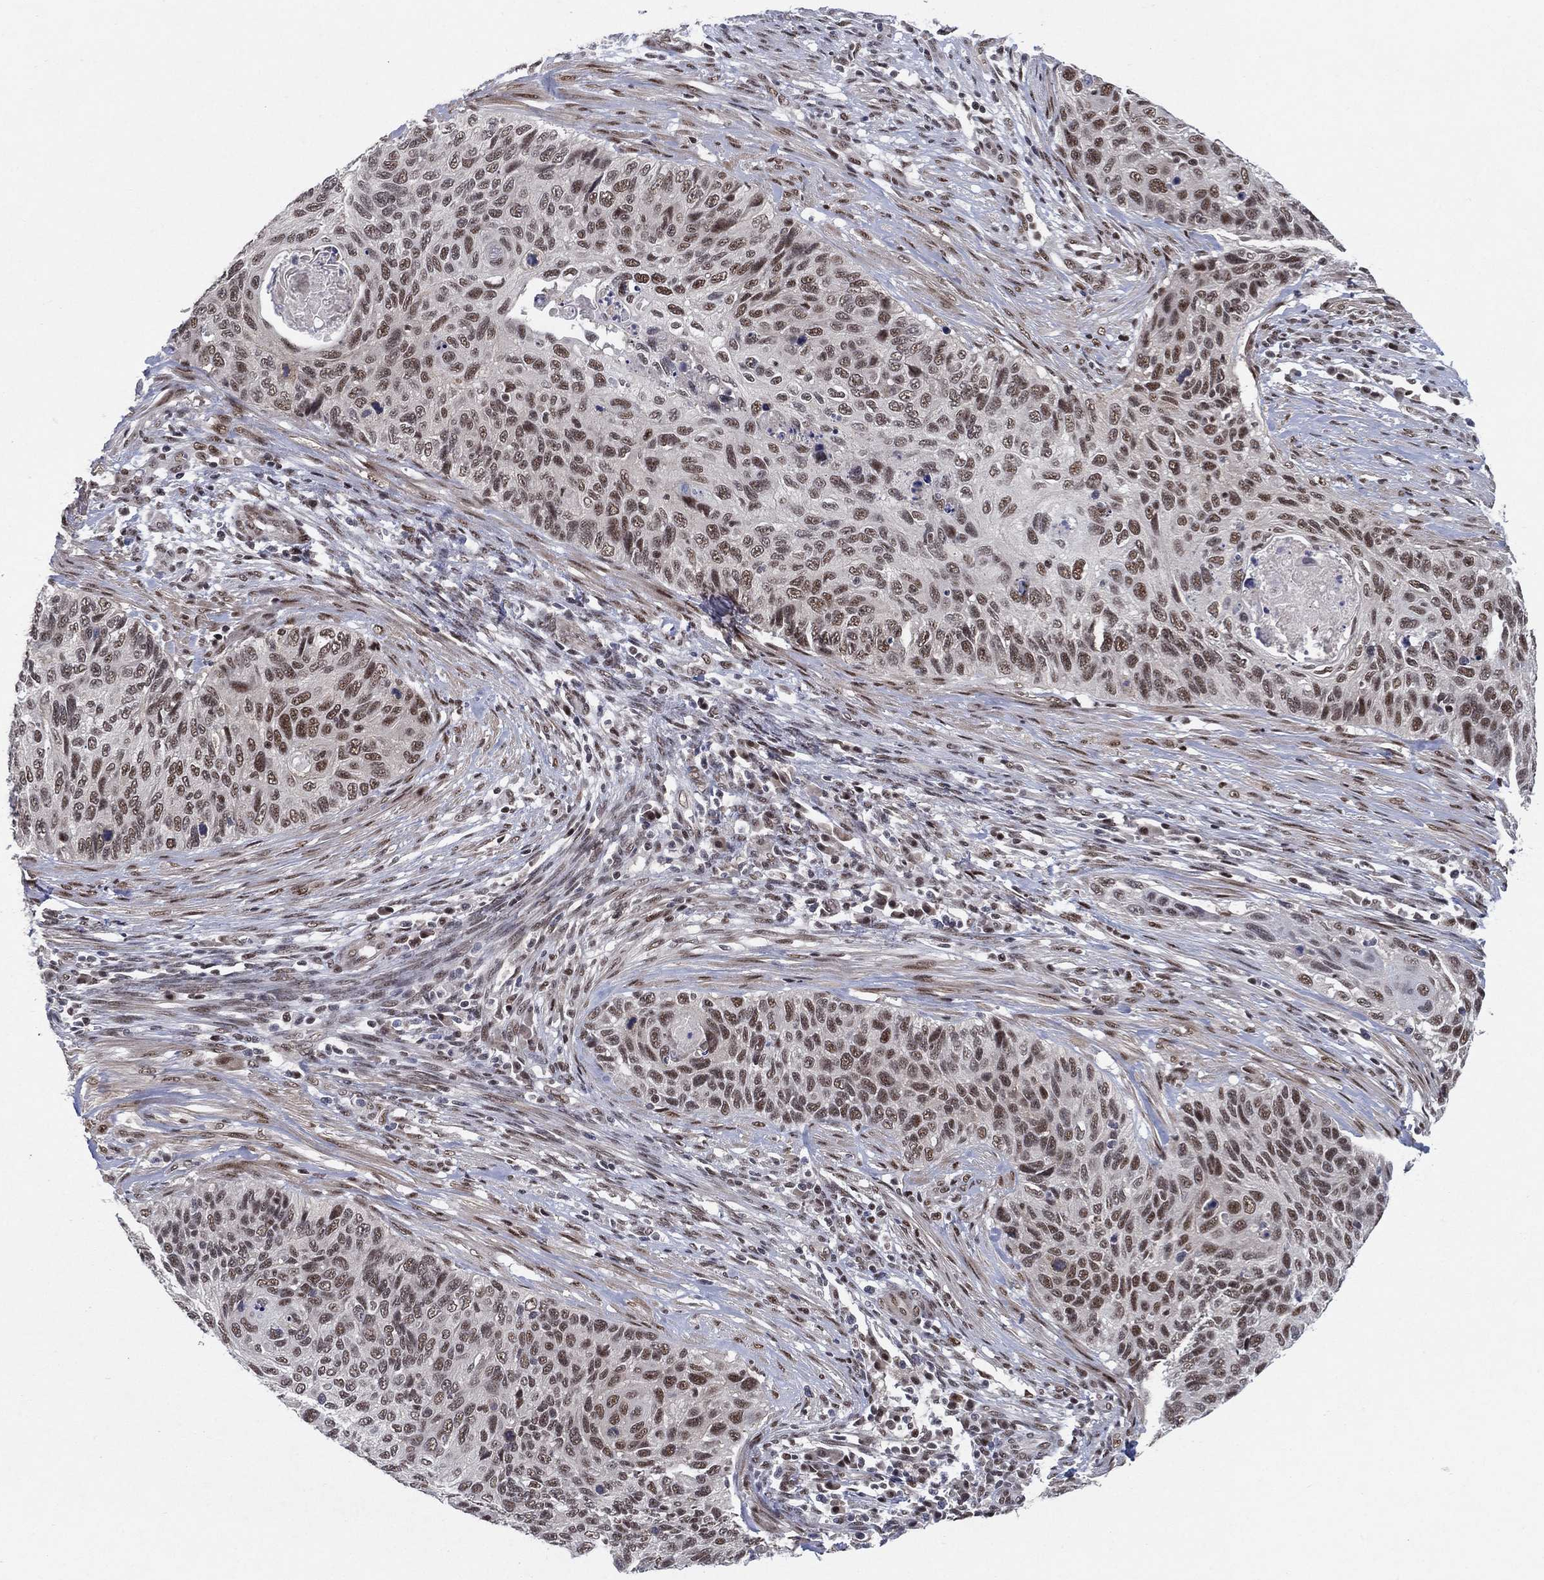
{"staining": {"intensity": "moderate", "quantity": "25%-75%", "location": "nuclear"}, "tissue": "cervical cancer", "cell_type": "Tumor cells", "image_type": "cancer", "snomed": [{"axis": "morphology", "description": "Squamous cell carcinoma, NOS"}, {"axis": "topography", "description": "Cervix"}], "caption": "Protein staining of cervical cancer tissue reveals moderate nuclear expression in about 25%-75% of tumor cells. Immunohistochemistry stains the protein in brown and the nuclei are stained blue.", "gene": "DGCR8", "patient": {"sex": "female", "age": 70}}